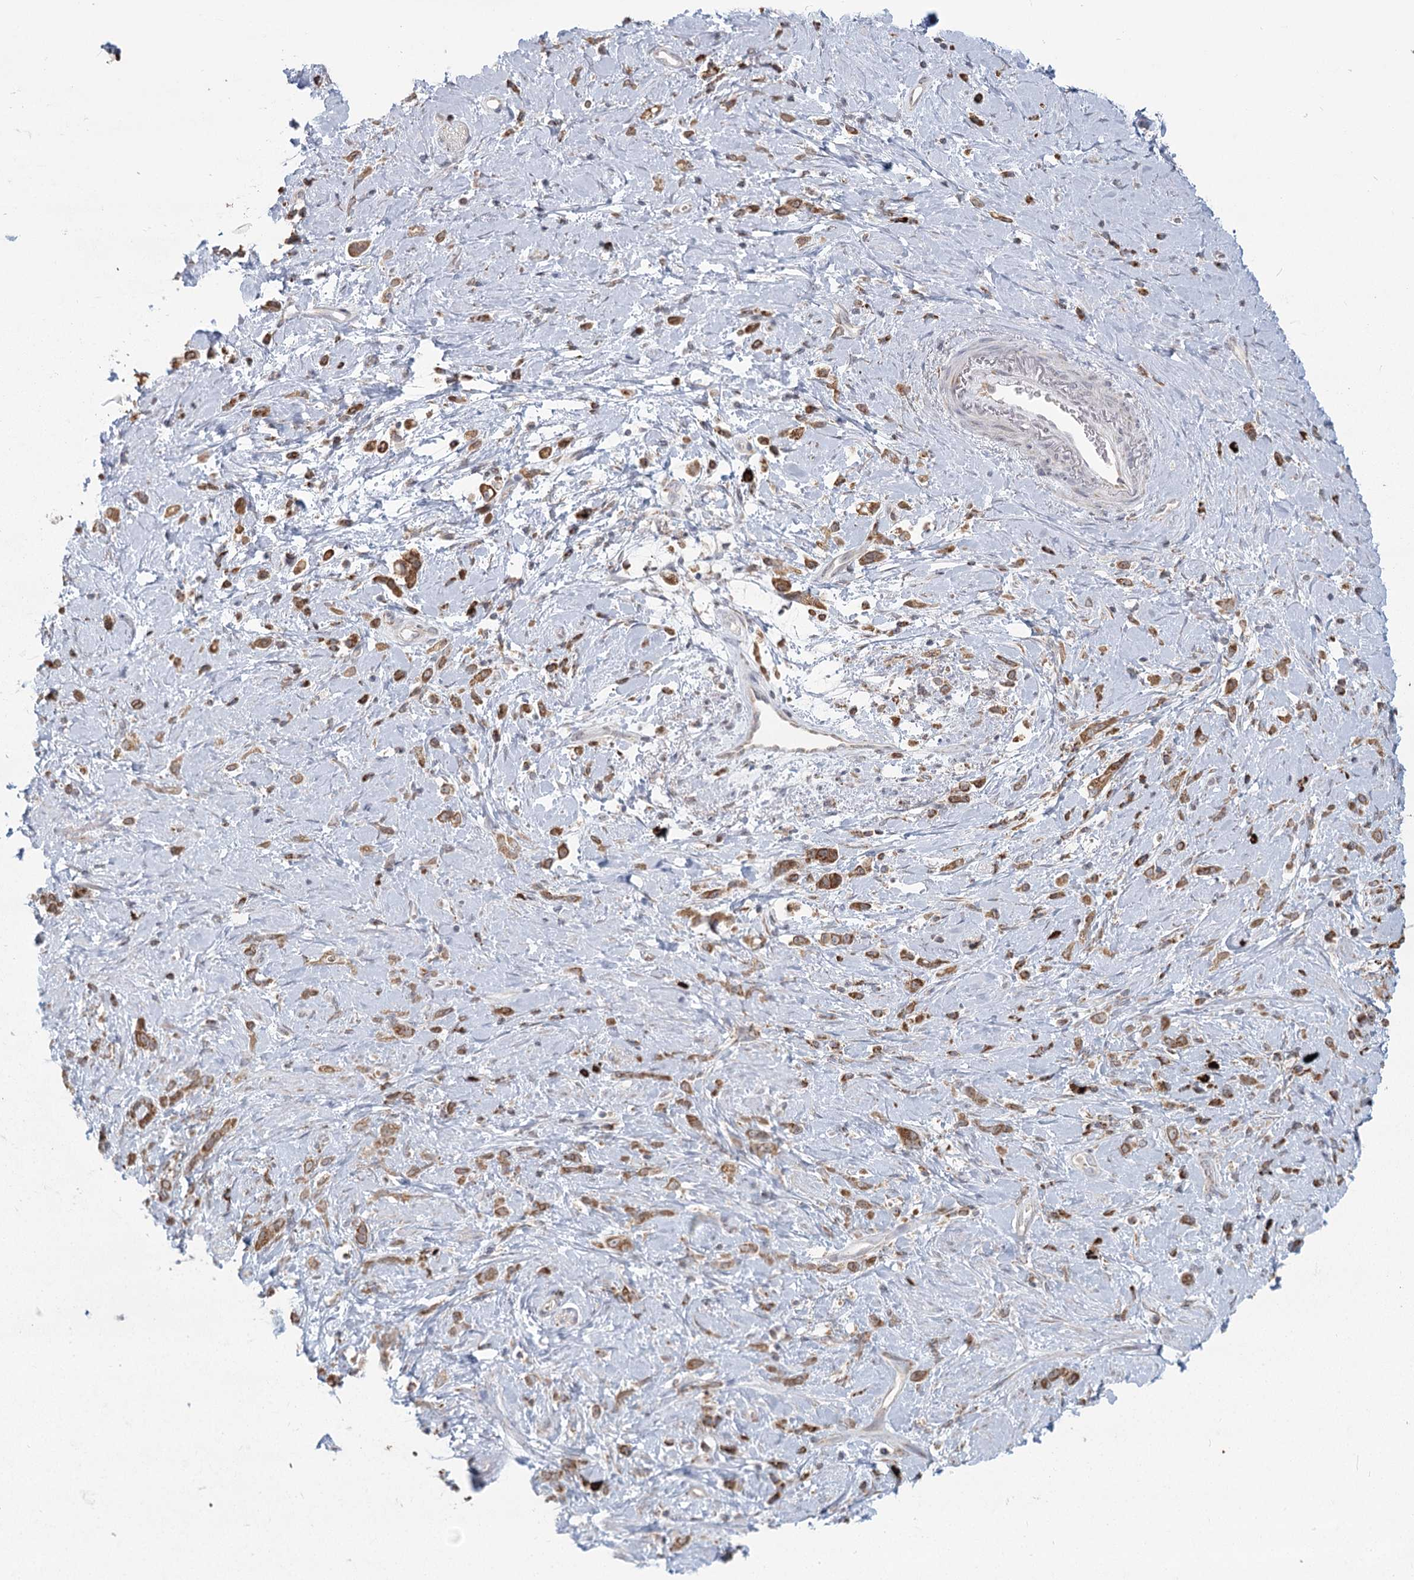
{"staining": {"intensity": "moderate", "quantity": ">75%", "location": "cytoplasmic/membranous"}, "tissue": "stomach cancer", "cell_type": "Tumor cells", "image_type": "cancer", "snomed": [{"axis": "morphology", "description": "Adenocarcinoma, NOS"}, {"axis": "topography", "description": "Stomach"}], "caption": "Moderate cytoplasmic/membranous staining for a protein is identified in about >75% of tumor cells of stomach cancer (adenocarcinoma) using immunohistochemistry.", "gene": "LACTB", "patient": {"sex": "female", "age": 60}}